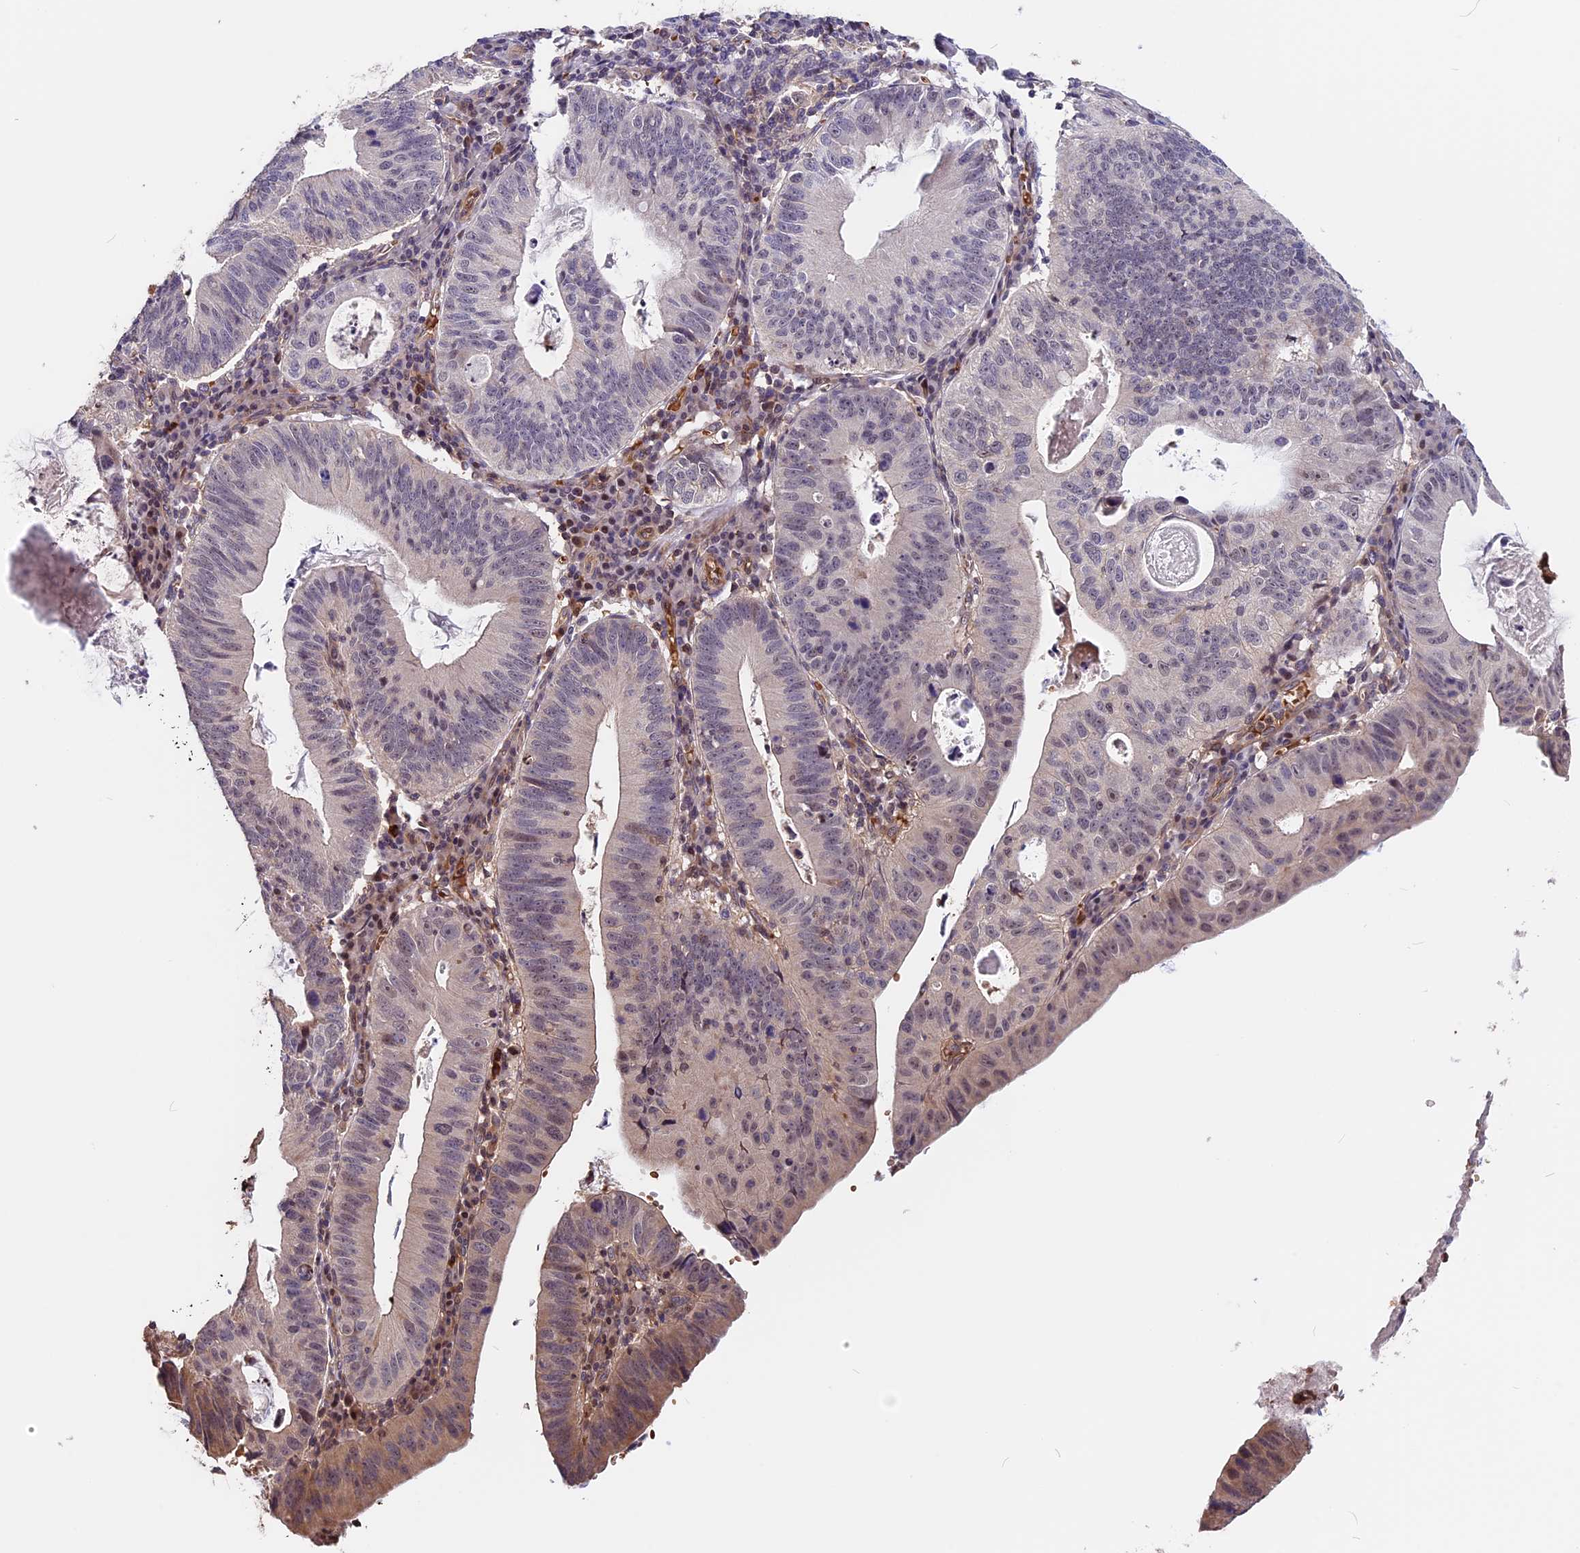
{"staining": {"intensity": "weak", "quantity": "<25%", "location": "cytoplasmic/membranous"}, "tissue": "stomach cancer", "cell_type": "Tumor cells", "image_type": "cancer", "snomed": [{"axis": "morphology", "description": "Adenocarcinoma, NOS"}, {"axis": "topography", "description": "Stomach"}], "caption": "A micrograph of human stomach cancer is negative for staining in tumor cells.", "gene": "ZC3H10", "patient": {"sex": "male", "age": 59}}